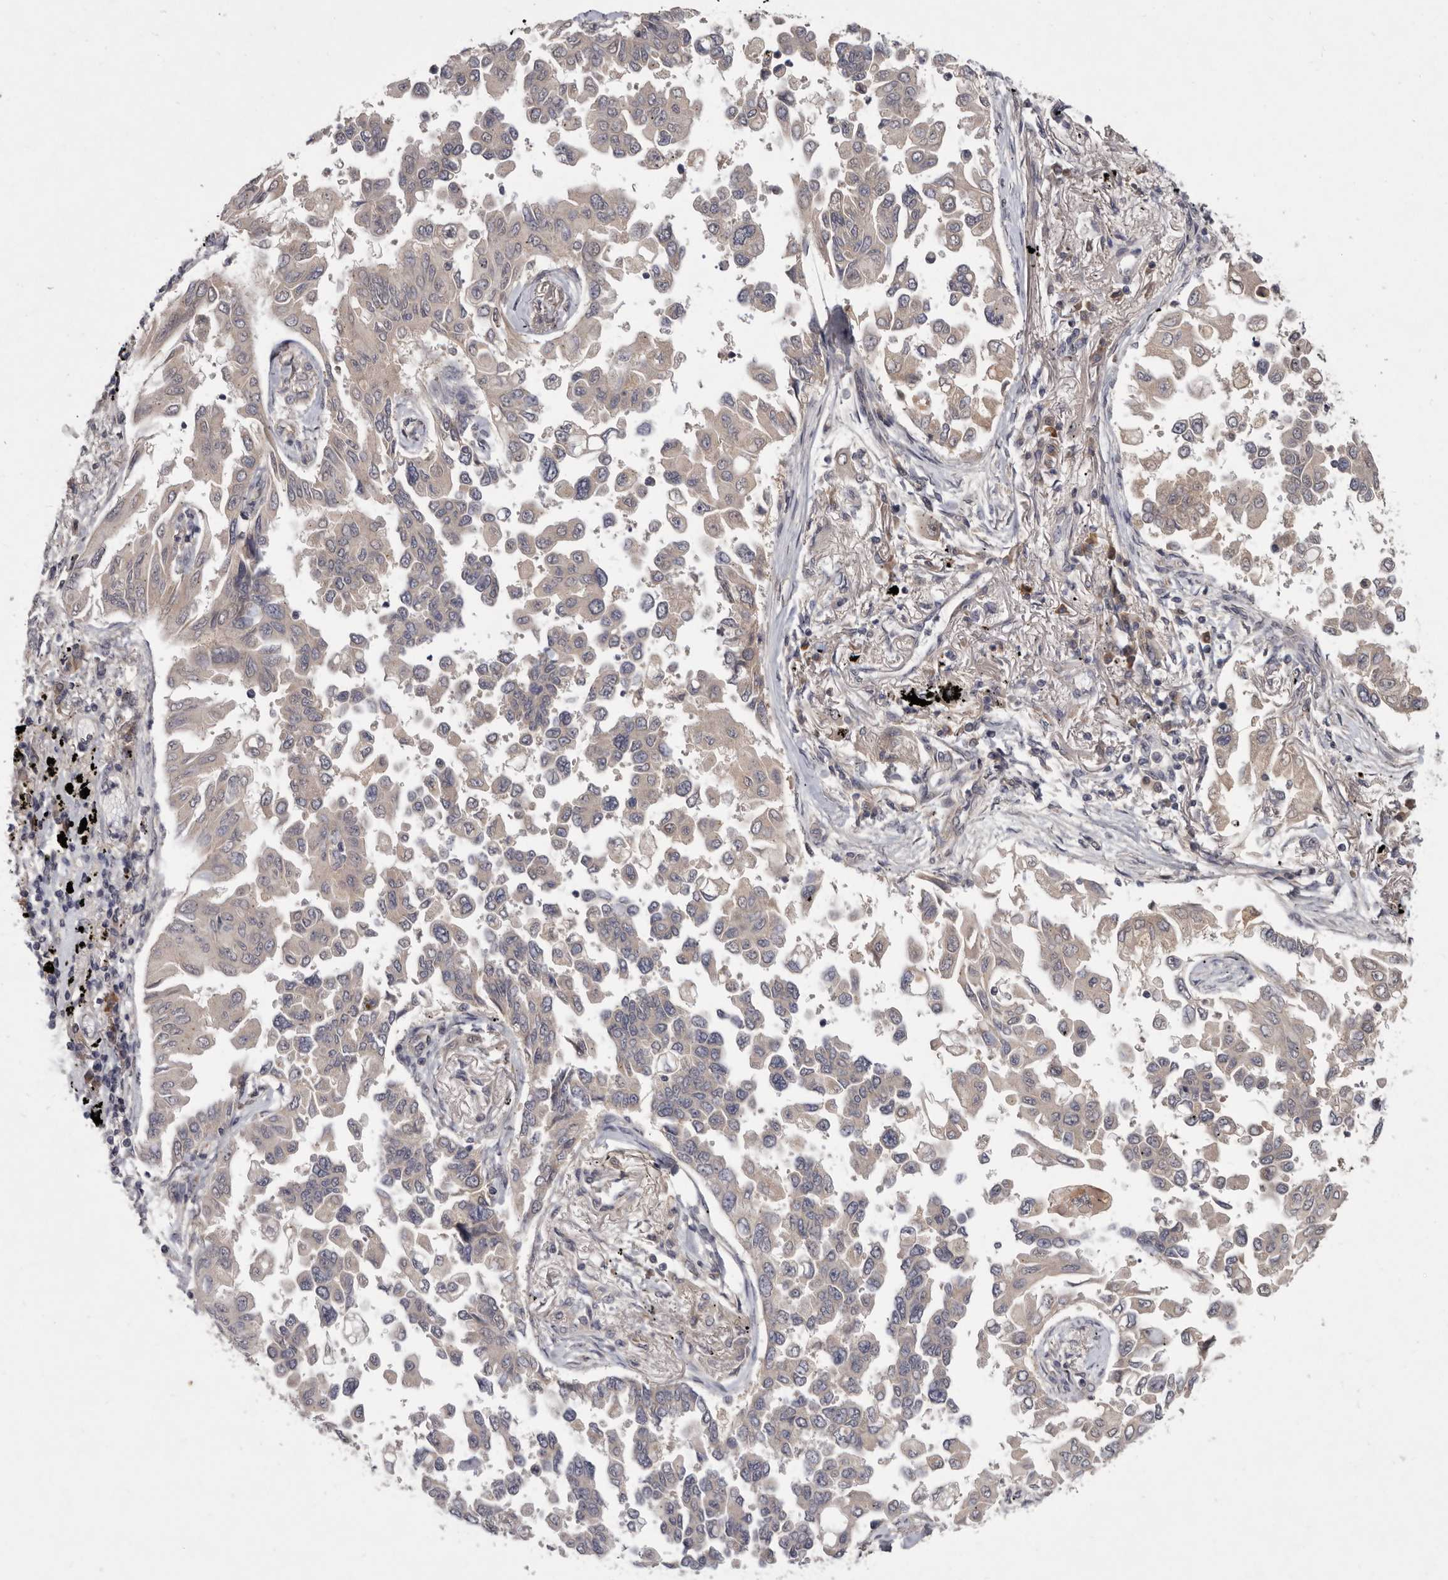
{"staining": {"intensity": "negative", "quantity": "none", "location": "none"}, "tissue": "lung cancer", "cell_type": "Tumor cells", "image_type": "cancer", "snomed": [{"axis": "morphology", "description": "Adenocarcinoma, NOS"}, {"axis": "topography", "description": "Lung"}], "caption": "Tumor cells show no significant protein positivity in lung cancer.", "gene": "SLC22A1", "patient": {"sex": "female", "age": 67}}